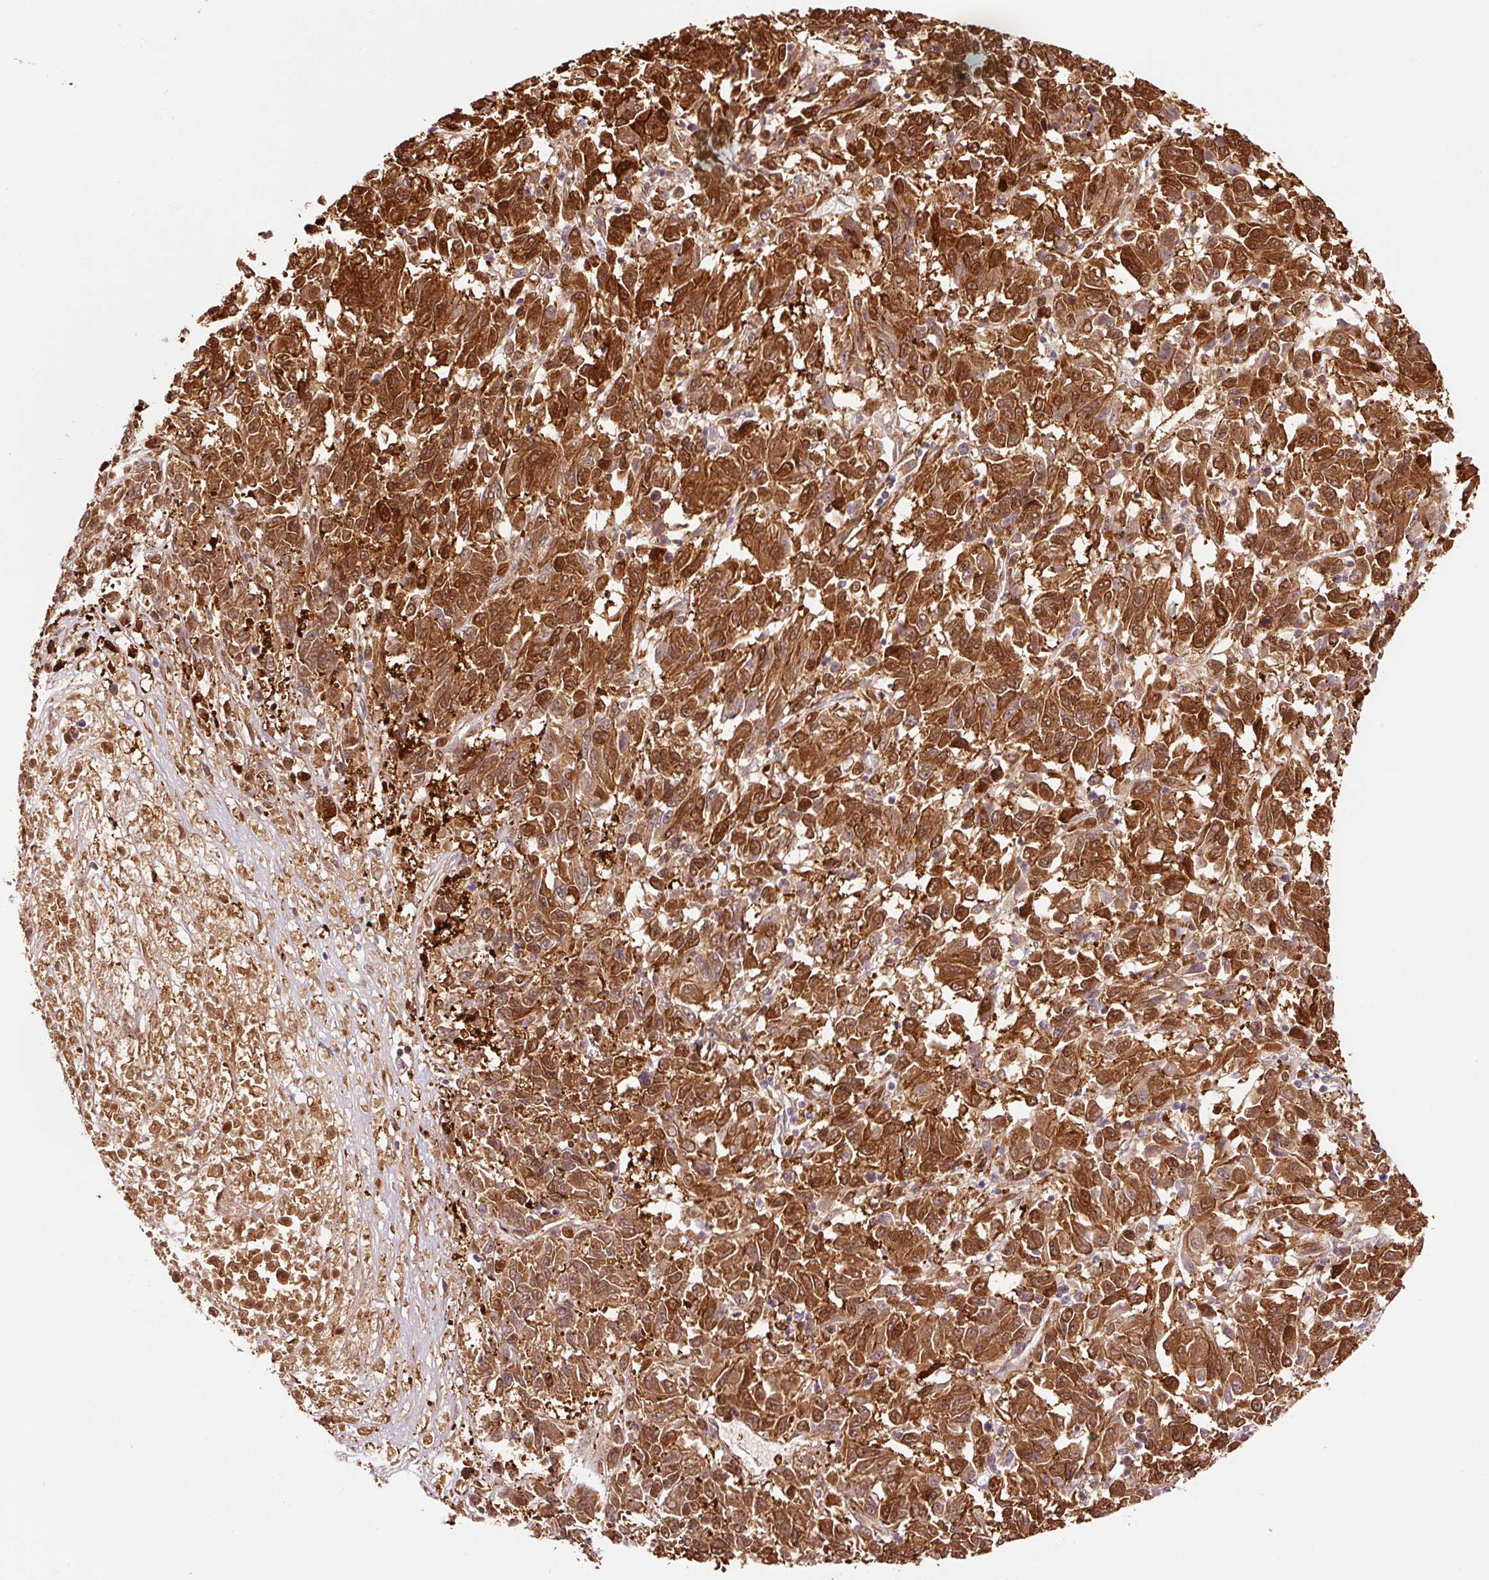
{"staining": {"intensity": "strong", "quantity": ">75%", "location": "cytoplasmic/membranous,nuclear"}, "tissue": "melanoma", "cell_type": "Tumor cells", "image_type": "cancer", "snomed": [{"axis": "morphology", "description": "Malignant melanoma, Metastatic site"}, {"axis": "topography", "description": "Lung"}], "caption": "The photomicrograph reveals staining of malignant melanoma (metastatic site), revealing strong cytoplasmic/membranous and nuclear protein staining (brown color) within tumor cells.", "gene": "FBXL14", "patient": {"sex": "male", "age": 64}}